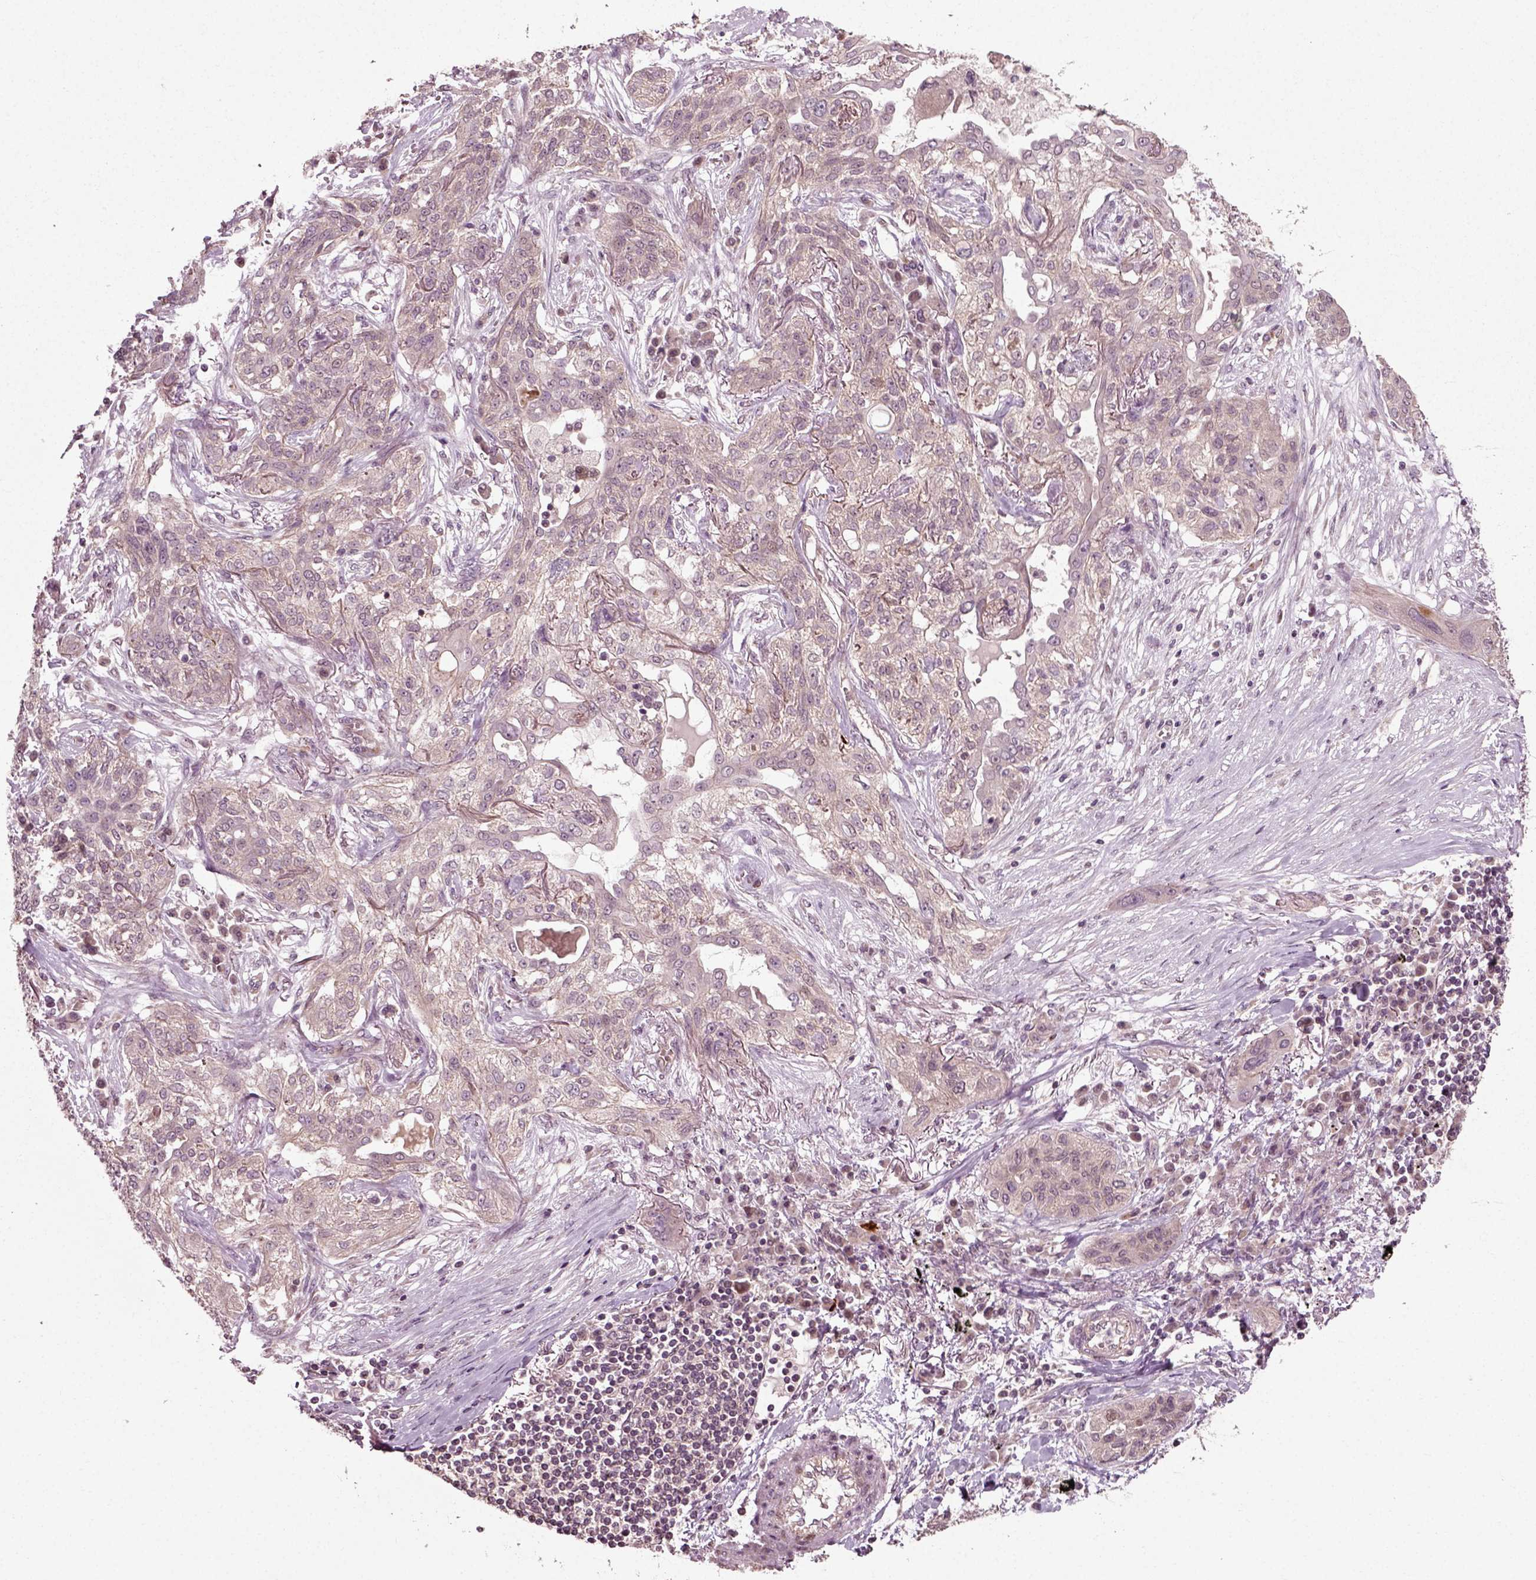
{"staining": {"intensity": "negative", "quantity": "none", "location": "none"}, "tissue": "lung cancer", "cell_type": "Tumor cells", "image_type": "cancer", "snomed": [{"axis": "morphology", "description": "Squamous cell carcinoma, NOS"}, {"axis": "topography", "description": "Lung"}], "caption": "A histopathology image of human lung cancer (squamous cell carcinoma) is negative for staining in tumor cells.", "gene": "PLCD3", "patient": {"sex": "female", "age": 70}}